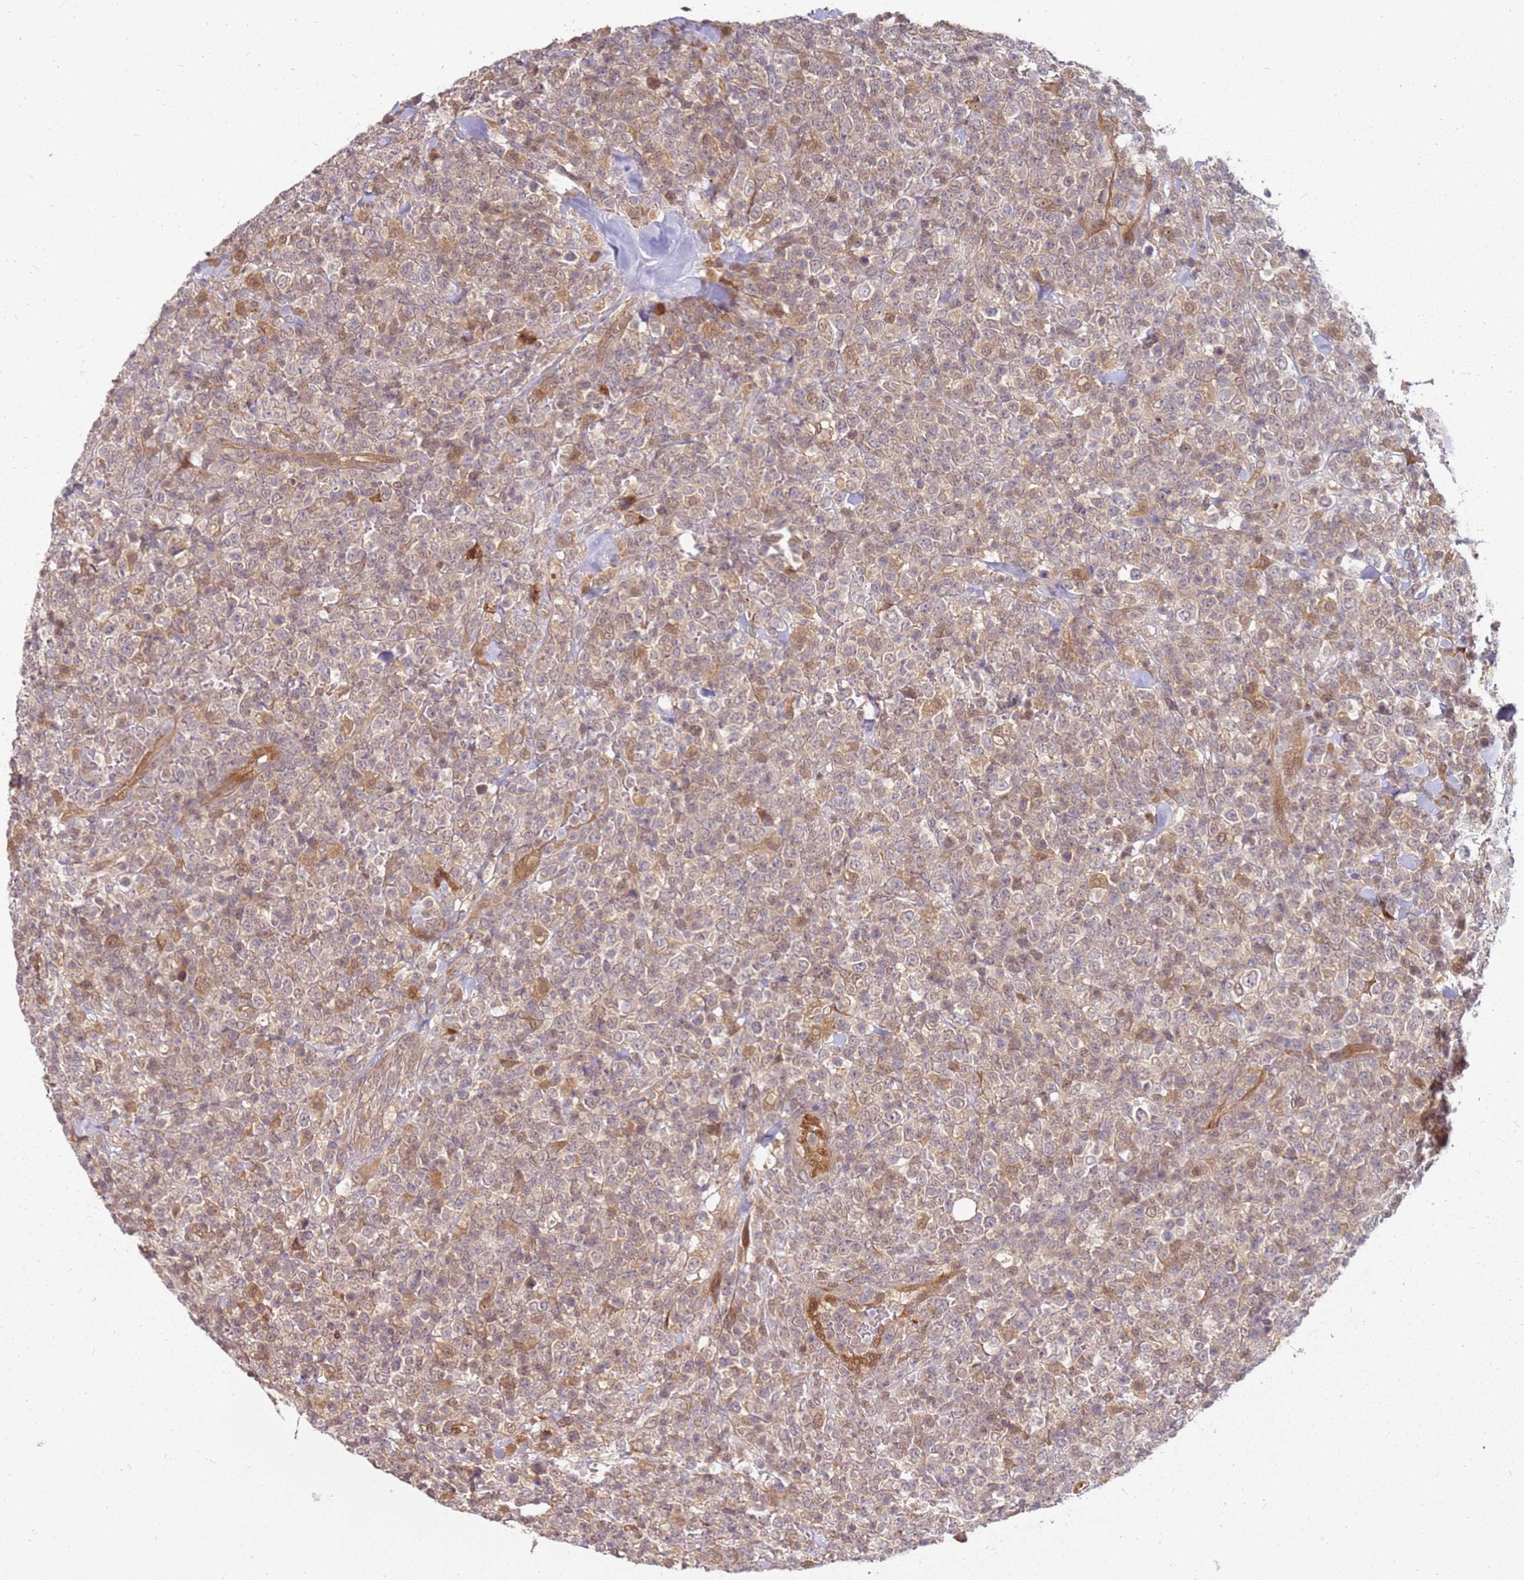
{"staining": {"intensity": "weak", "quantity": ">75%", "location": "cytoplasmic/membranous,nuclear"}, "tissue": "lymphoma", "cell_type": "Tumor cells", "image_type": "cancer", "snomed": [{"axis": "morphology", "description": "Malignant lymphoma, non-Hodgkin's type, High grade"}, {"axis": "topography", "description": "Colon"}], "caption": "Malignant lymphoma, non-Hodgkin's type (high-grade) stained with DAB immunohistochemistry (IHC) demonstrates low levels of weak cytoplasmic/membranous and nuclear positivity in approximately >75% of tumor cells. The protein of interest is stained brown, and the nuclei are stained in blue (DAB (3,3'-diaminobenzidine) IHC with brightfield microscopy, high magnification).", "gene": "NUDT14", "patient": {"sex": "female", "age": 53}}